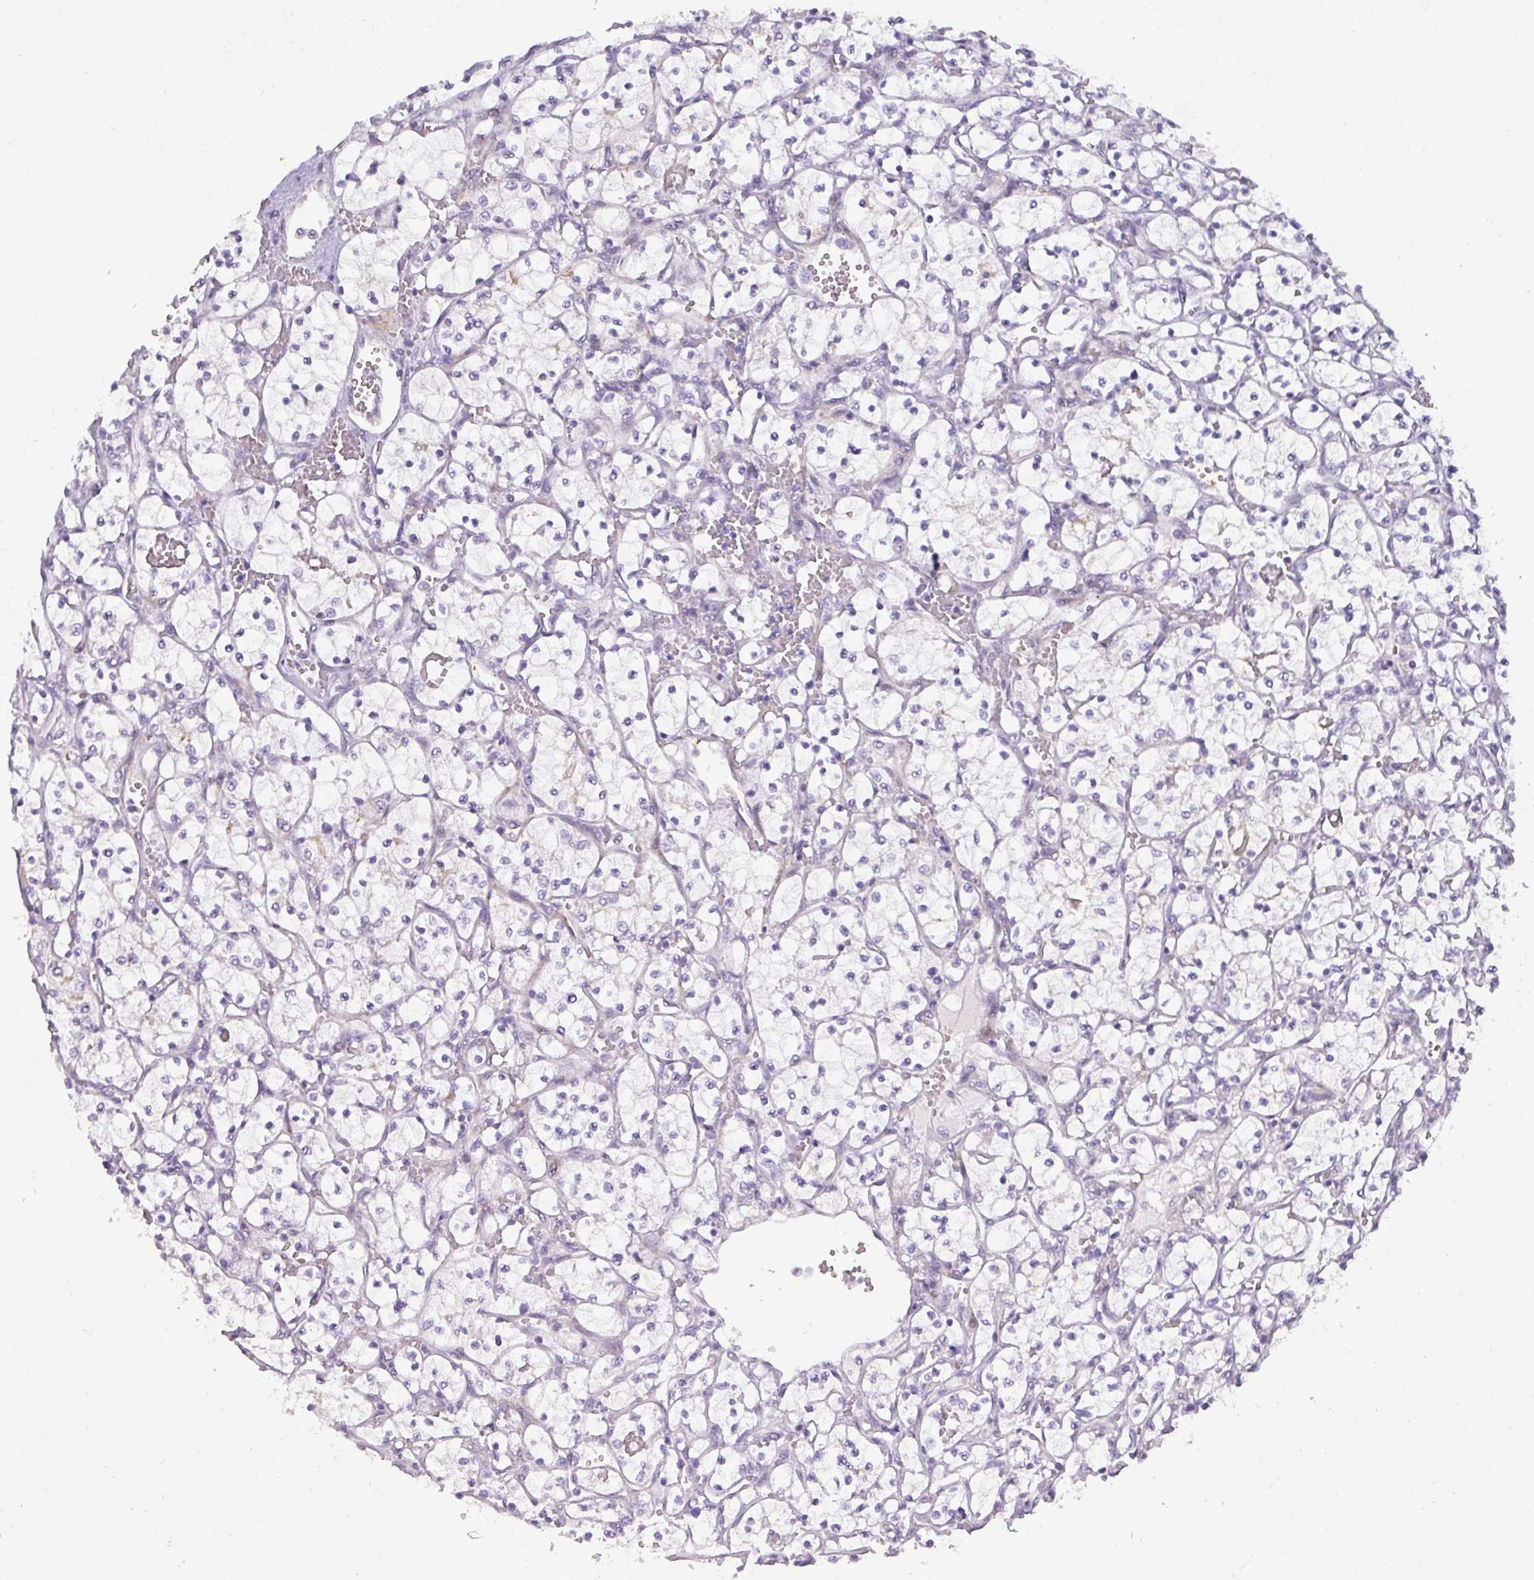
{"staining": {"intensity": "negative", "quantity": "none", "location": "none"}, "tissue": "renal cancer", "cell_type": "Tumor cells", "image_type": "cancer", "snomed": [{"axis": "morphology", "description": "Adenocarcinoma, NOS"}, {"axis": "topography", "description": "Kidney"}], "caption": "The image reveals no staining of tumor cells in renal cancer.", "gene": "ATP6V1F", "patient": {"sex": "female", "age": 69}}